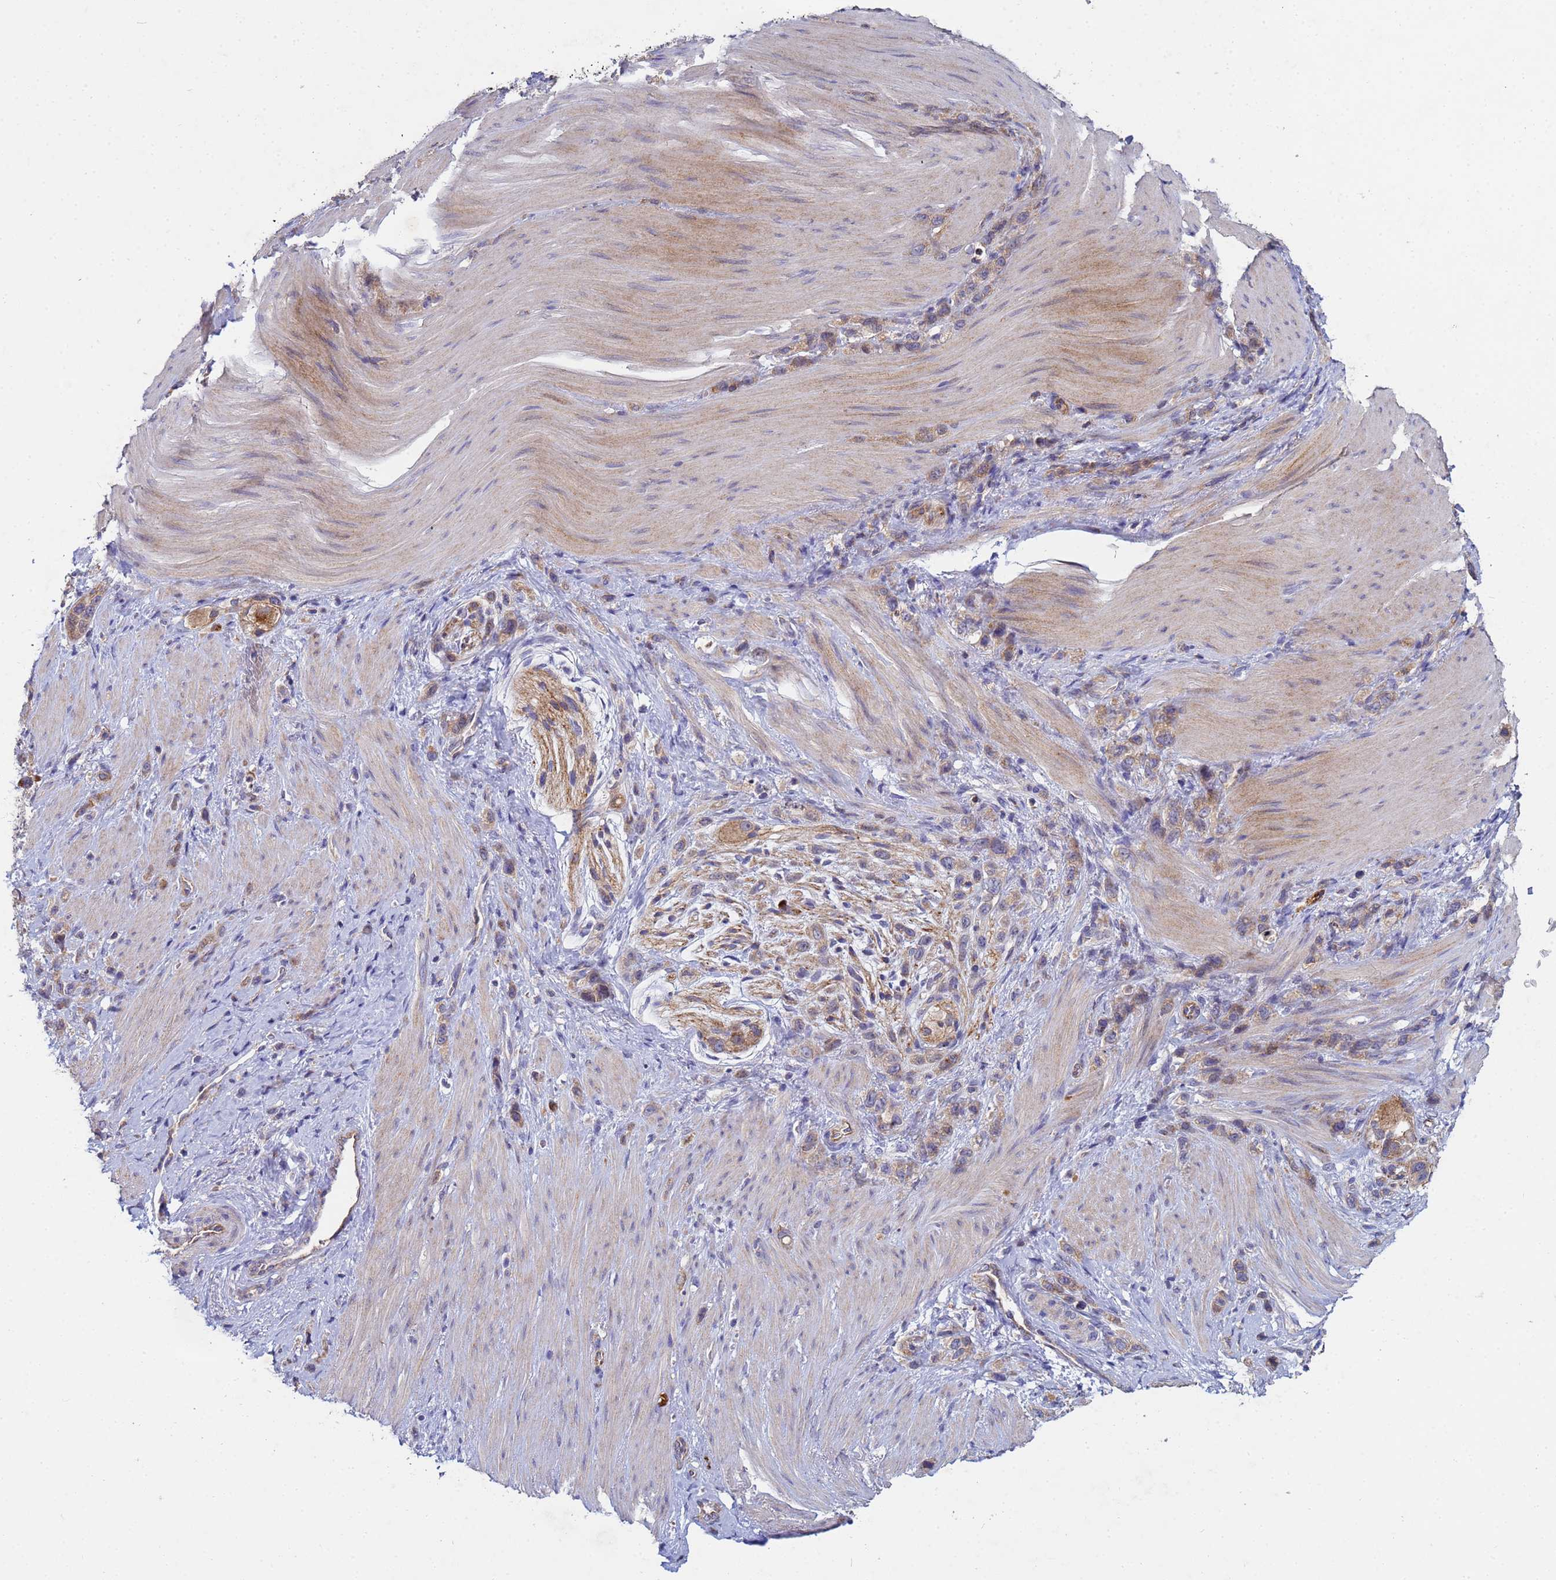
{"staining": {"intensity": "weak", "quantity": ">75%", "location": "cytoplasmic/membranous"}, "tissue": "stomach cancer", "cell_type": "Tumor cells", "image_type": "cancer", "snomed": [{"axis": "morphology", "description": "Adenocarcinoma, NOS"}, {"axis": "topography", "description": "Stomach"}], "caption": "Tumor cells demonstrate low levels of weak cytoplasmic/membranous positivity in about >75% of cells in stomach cancer.", "gene": "CDC34", "patient": {"sex": "female", "age": 65}}